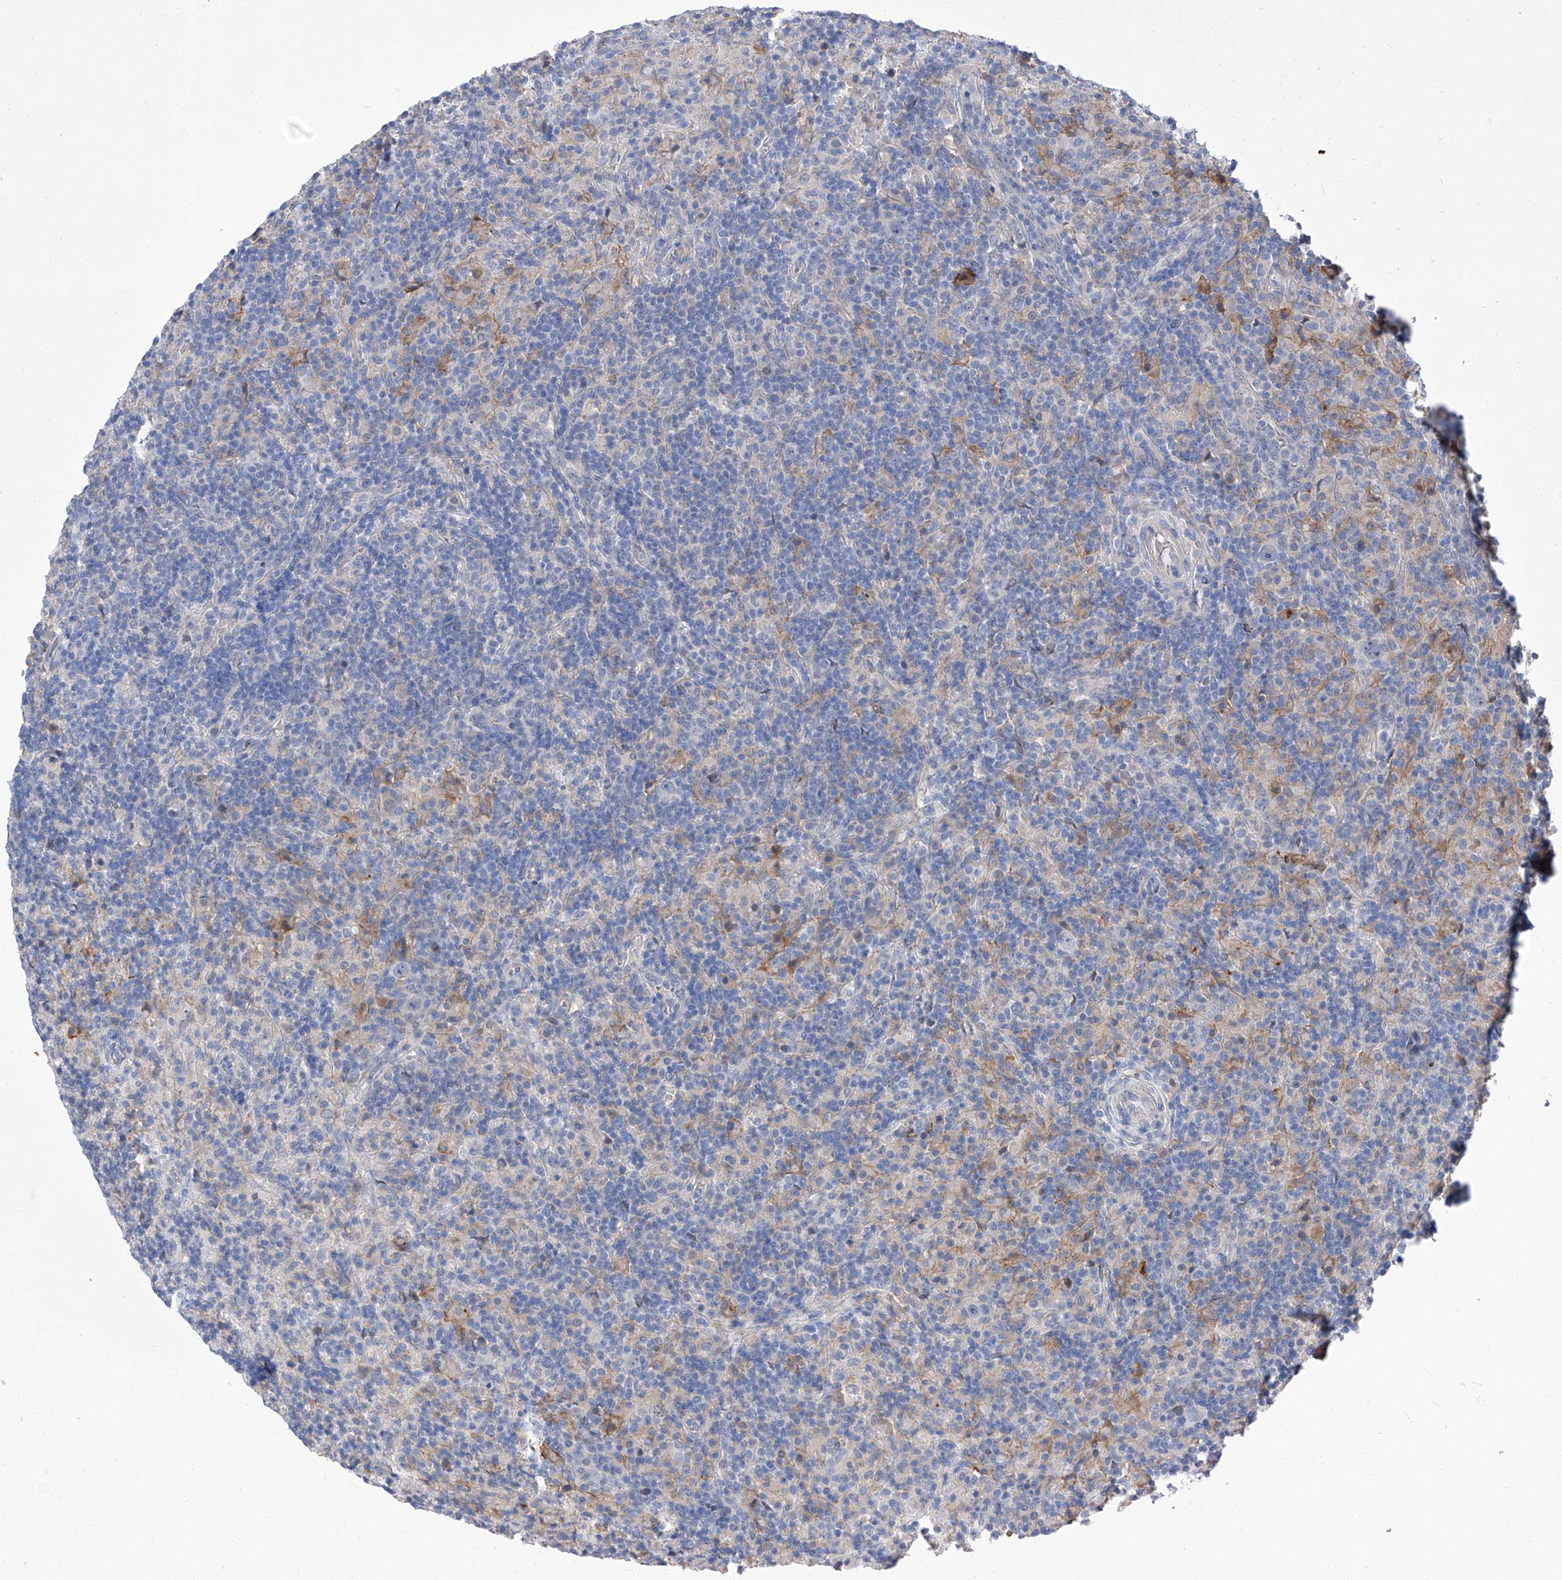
{"staining": {"intensity": "negative", "quantity": "none", "location": "none"}, "tissue": "lymphoma", "cell_type": "Tumor cells", "image_type": "cancer", "snomed": [{"axis": "morphology", "description": "Hodgkin's disease, NOS"}, {"axis": "topography", "description": "Lymph node"}], "caption": "High magnification brightfield microscopy of lymphoma stained with DAB (brown) and counterstained with hematoxylin (blue): tumor cells show no significant expression. The staining was performed using DAB to visualize the protein expression in brown, while the nuclei were stained in blue with hematoxylin (Magnification: 20x).", "gene": "PARD3", "patient": {"sex": "male", "age": 70}}